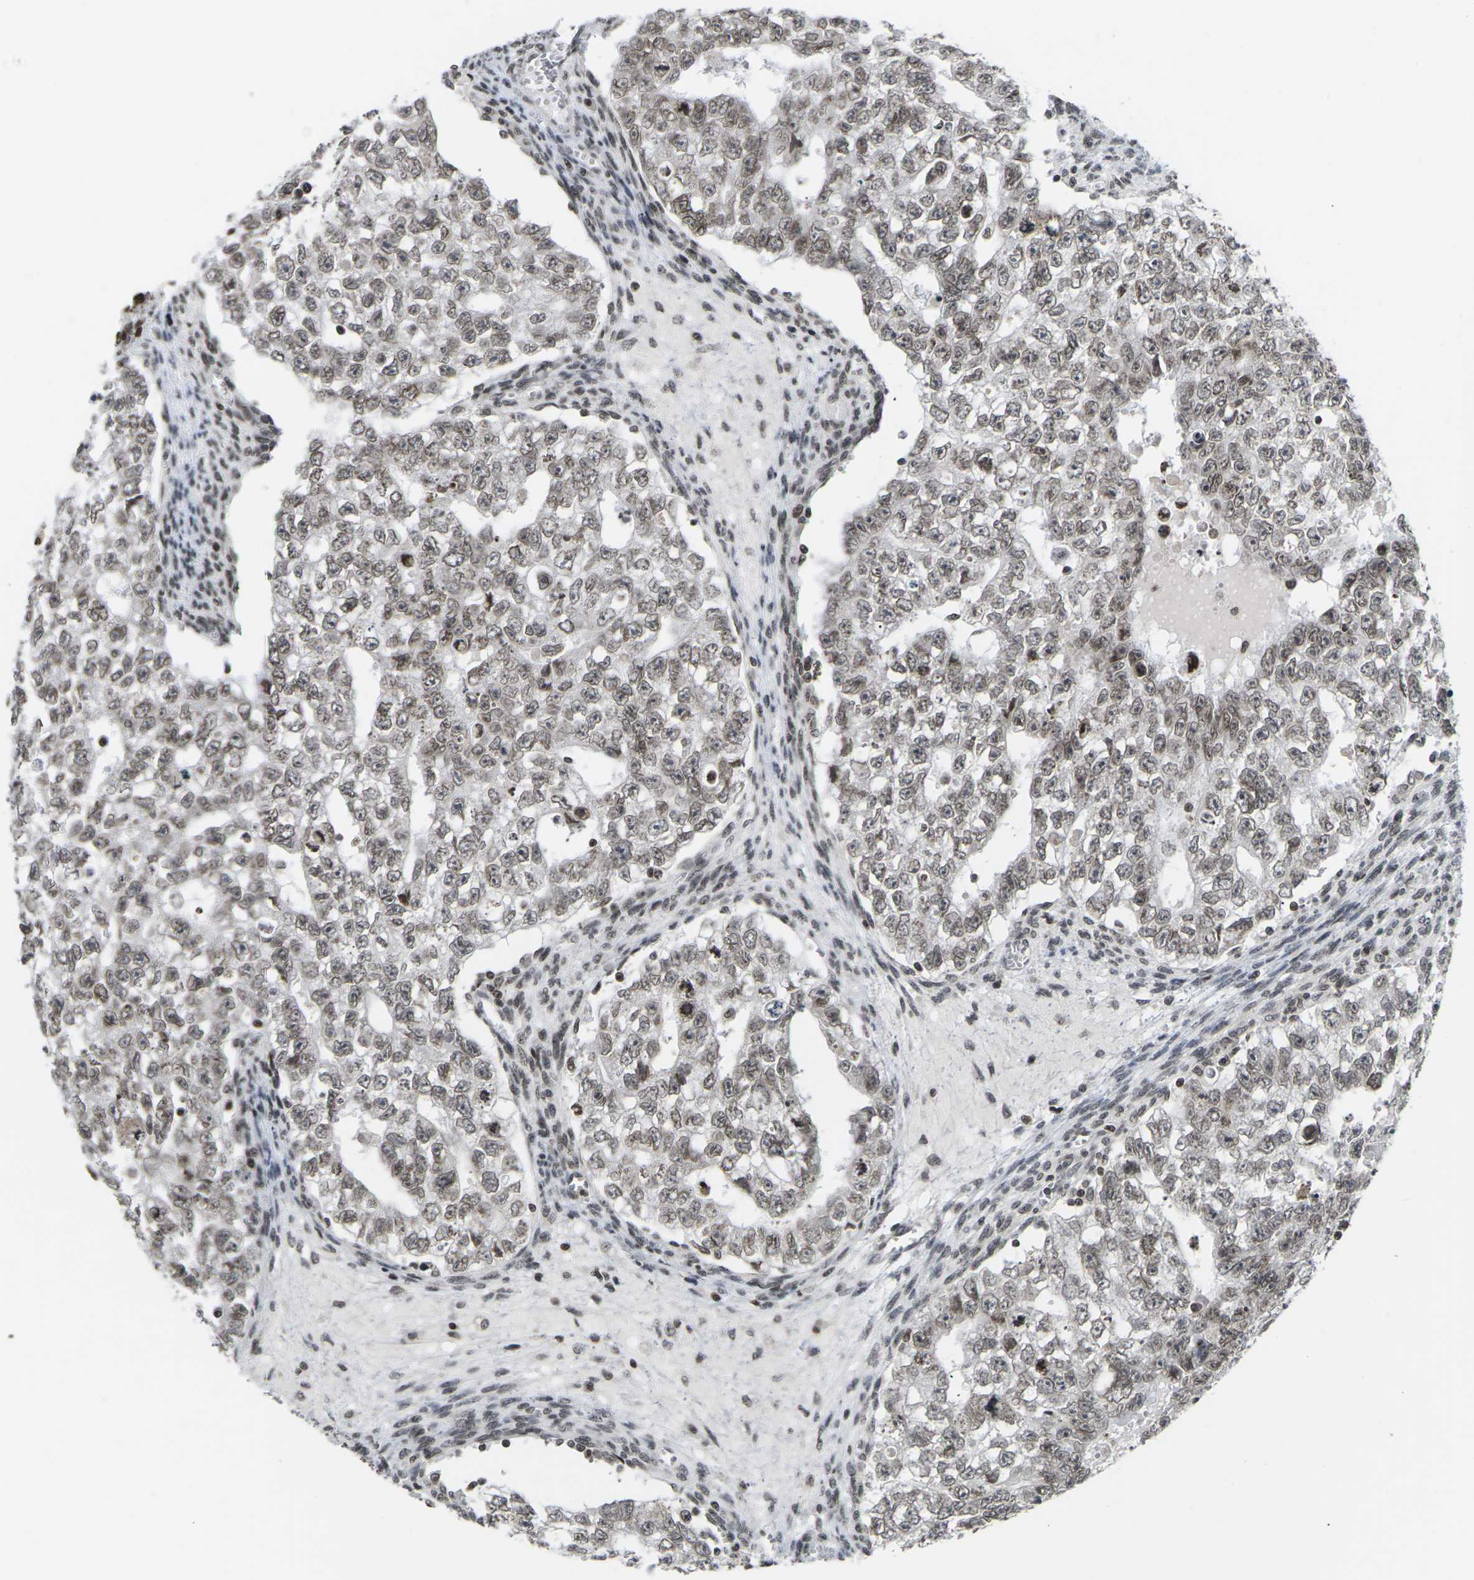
{"staining": {"intensity": "moderate", "quantity": ">75%", "location": "nuclear"}, "tissue": "testis cancer", "cell_type": "Tumor cells", "image_type": "cancer", "snomed": [{"axis": "morphology", "description": "Seminoma, NOS"}, {"axis": "morphology", "description": "Carcinoma, Embryonal, NOS"}, {"axis": "topography", "description": "Testis"}], "caption": "IHC photomicrograph of neoplastic tissue: testis cancer (seminoma) stained using immunohistochemistry exhibits medium levels of moderate protein expression localized specifically in the nuclear of tumor cells, appearing as a nuclear brown color.", "gene": "ETV5", "patient": {"sex": "male", "age": 38}}